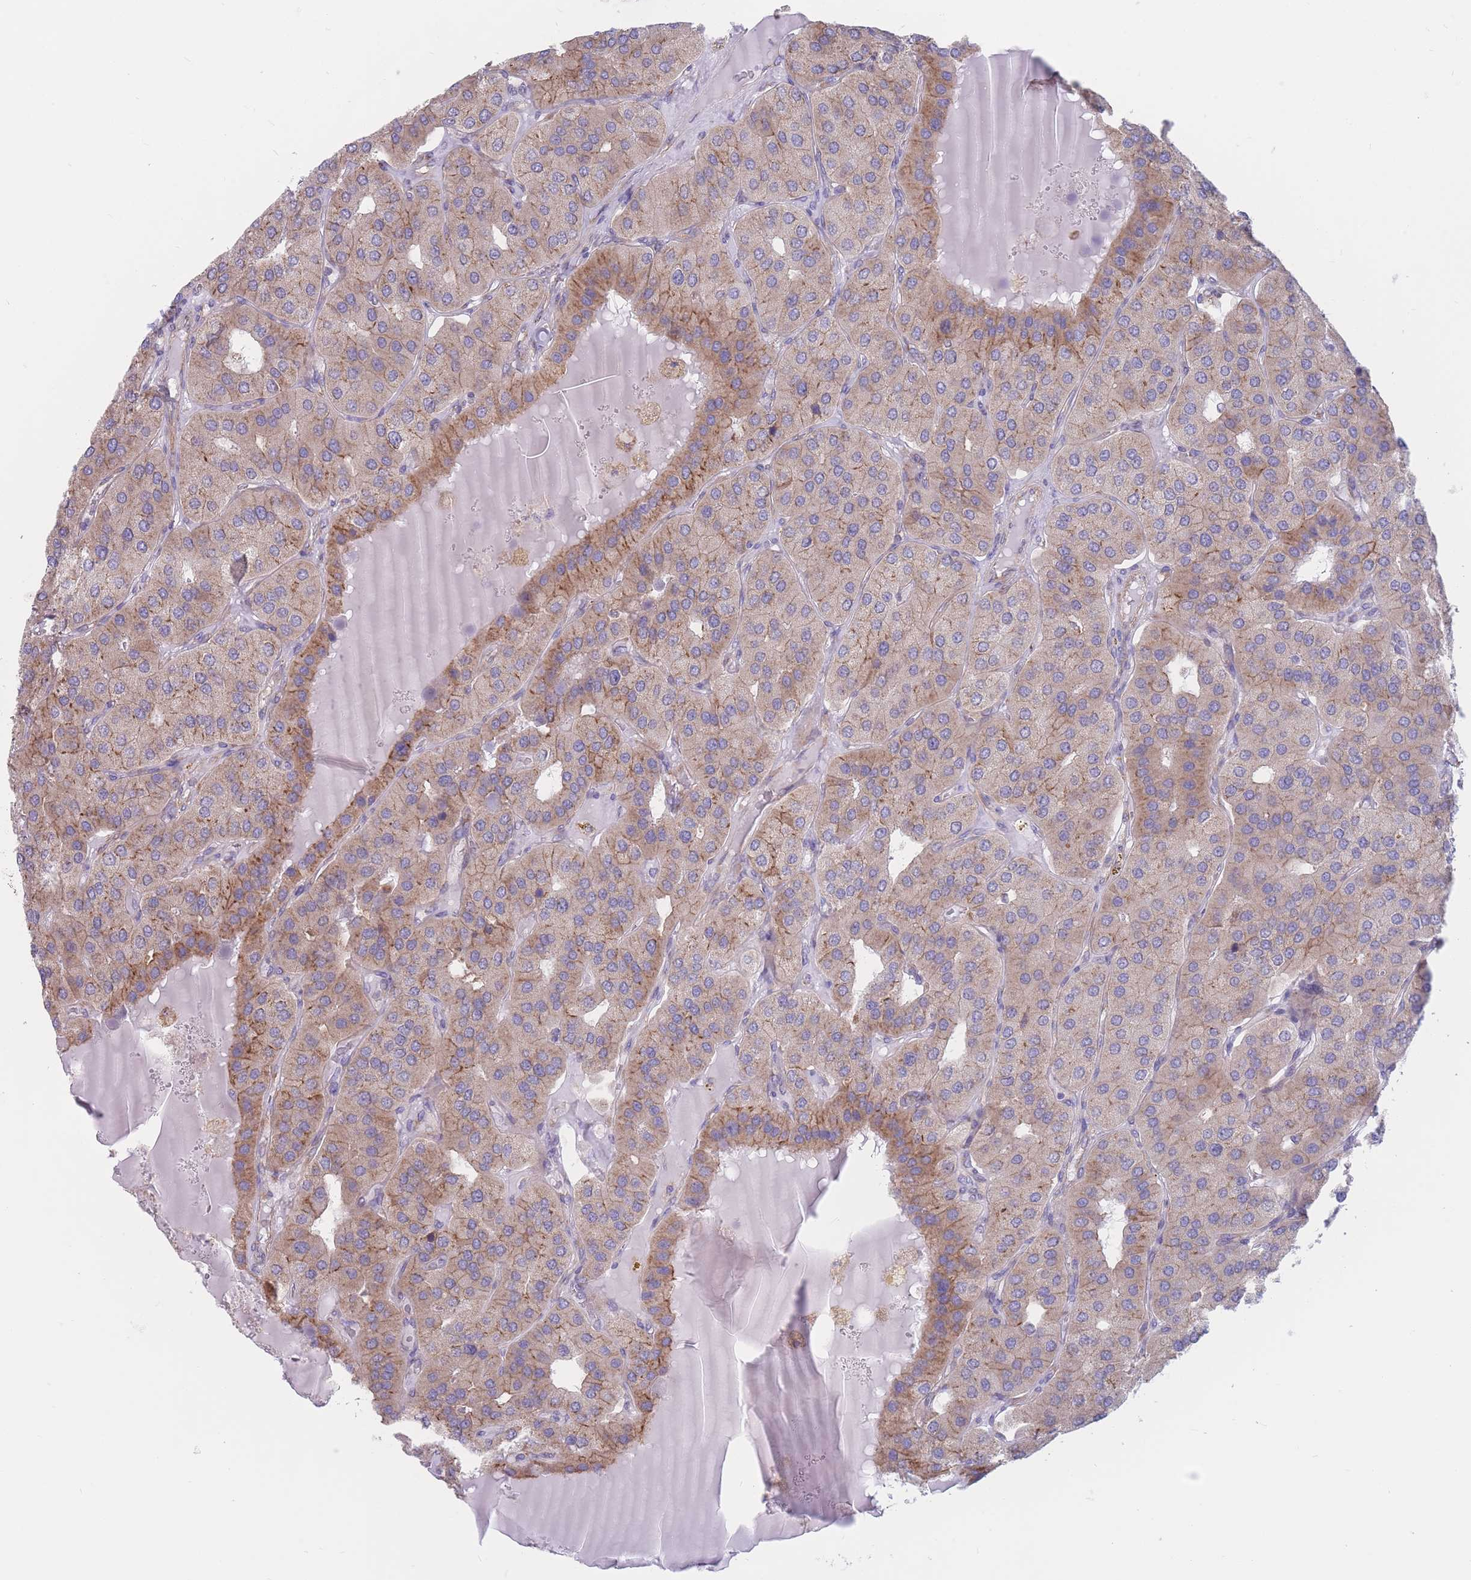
{"staining": {"intensity": "moderate", "quantity": "25%-75%", "location": "cytoplasmic/membranous"}, "tissue": "parathyroid gland", "cell_type": "Glandular cells", "image_type": "normal", "snomed": [{"axis": "morphology", "description": "Normal tissue, NOS"}, {"axis": "morphology", "description": "Adenoma, NOS"}, {"axis": "topography", "description": "Parathyroid gland"}], "caption": "The photomicrograph exhibits staining of benign parathyroid gland, revealing moderate cytoplasmic/membranous protein expression (brown color) within glandular cells.", "gene": "RPL8", "patient": {"sex": "female", "age": 86}}